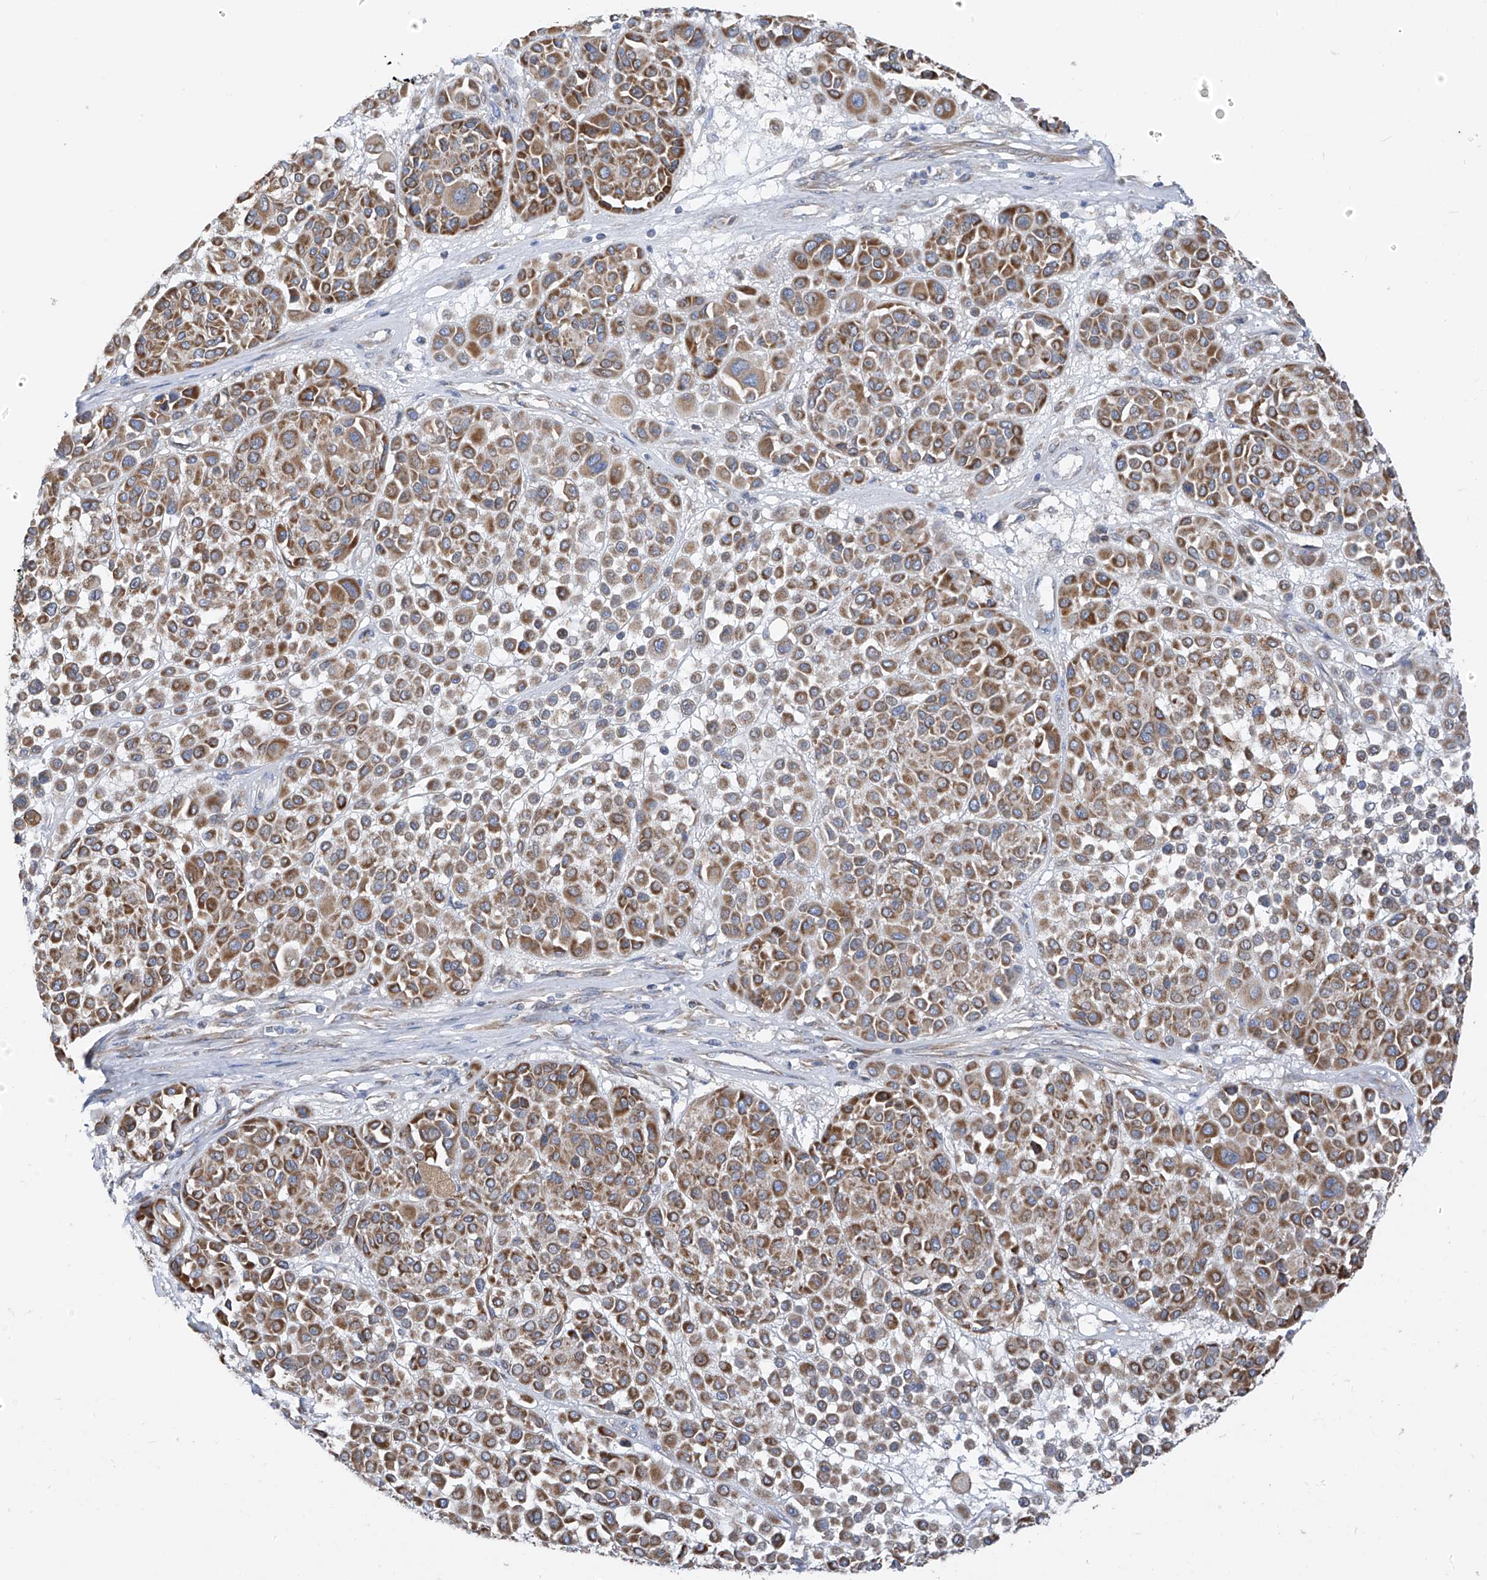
{"staining": {"intensity": "moderate", "quantity": ">75%", "location": "cytoplasmic/membranous"}, "tissue": "melanoma", "cell_type": "Tumor cells", "image_type": "cancer", "snomed": [{"axis": "morphology", "description": "Malignant melanoma, Metastatic site"}, {"axis": "topography", "description": "Soft tissue"}], "caption": "The micrograph shows a brown stain indicating the presence of a protein in the cytoplasmic/membranous of tumor cells in melanoma. The protein is shown in brown color, while the nuclei are stained blue.", "gene": "EOMES", "patient": {"sex": "male", "age": 41}}